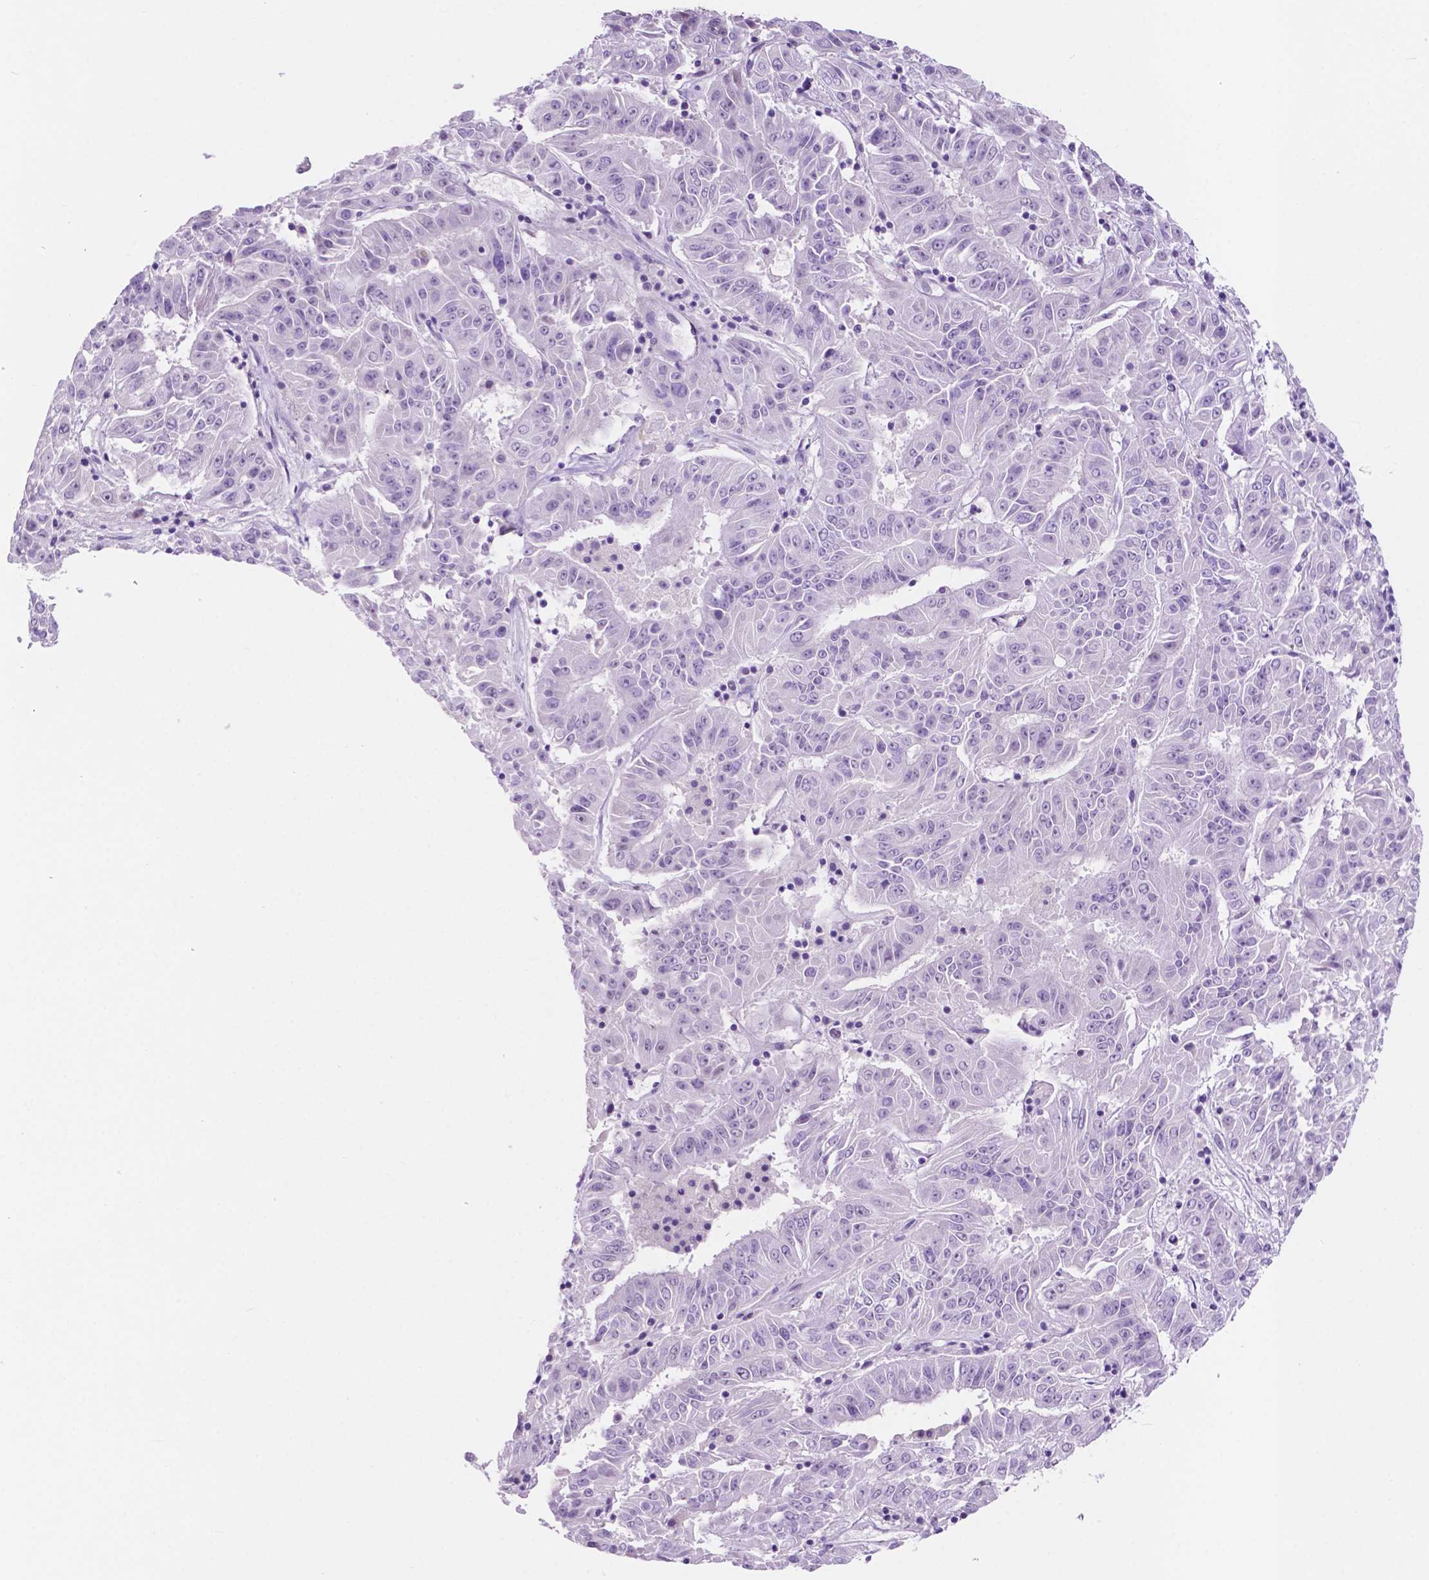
{"staining": {"intensity": "negative", "quantity": "none", "location": "none"}, "tissue": "pancreatic cancer", "cell_type": "Tumor cells", "image_type": "cancer", "snomed": [{"axis": "morphology", "description": "Adenocarcinoma, NOS"}, {"axis": "topography", "description": "Pancreas"}], "caption": "A high-resolution micrograph shows immunohistochemistry staining of adenocarcinoma (pancreatic), which displays no significant expression in tumor cells.", "gene": "ACY3", "patient": {"sex": "male", "age": 63}}